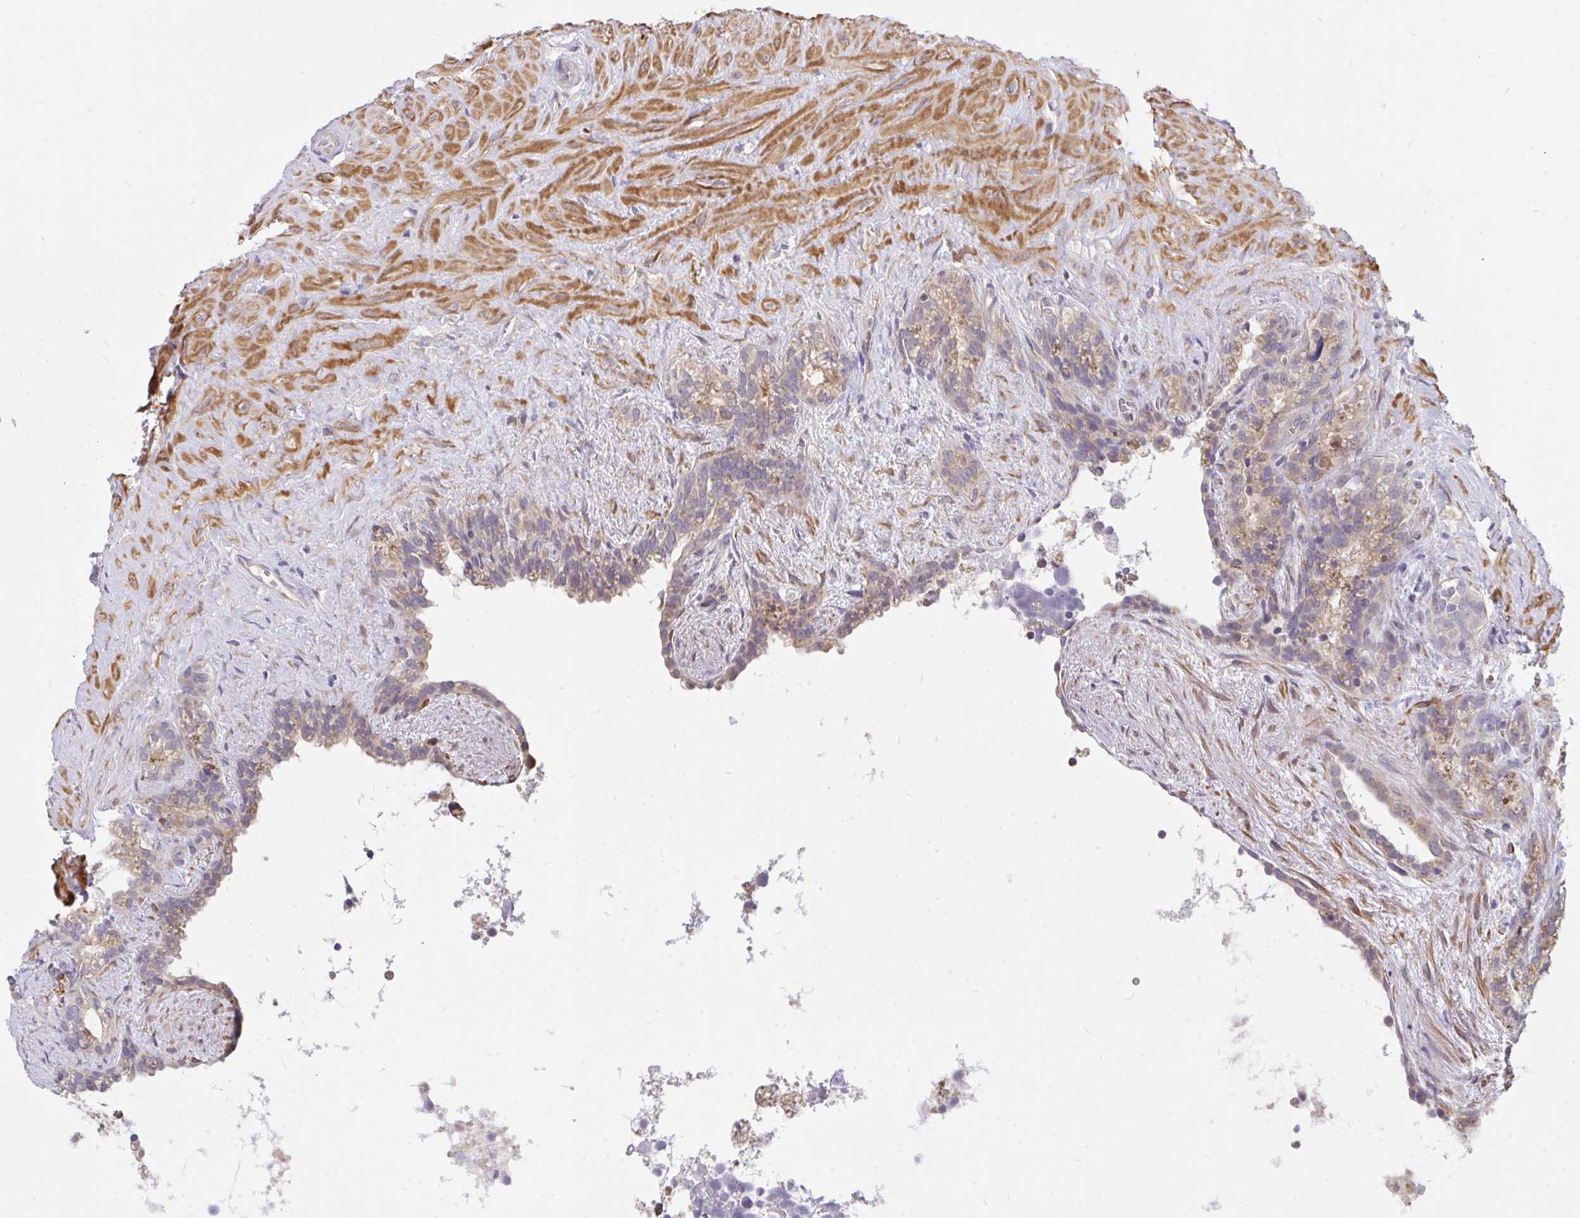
{"staining": {"intensity": "weak", "quantity": "25%-75%", "location": "cytoplasmic/membranous"}, "tissue": "seminal vesicle", "cell_type": "Glandular cells", "image_type": "normal", "snomed": [{"axis": "morphology", "description": "Normal tissue, NOS"}, {"axis": "topography", "description": "Seminal veicle"}], "caption": "High-power microscopy captured an immunohistochemistry (IHC) histopathology image of unremarkable seminal vesicle, revealing weak cytoplasmic/membranous positivity in approximately 25%-75% of glandular cells.", "gene": "C19orf54", "patient": {"sex": "male", "age": 76}}